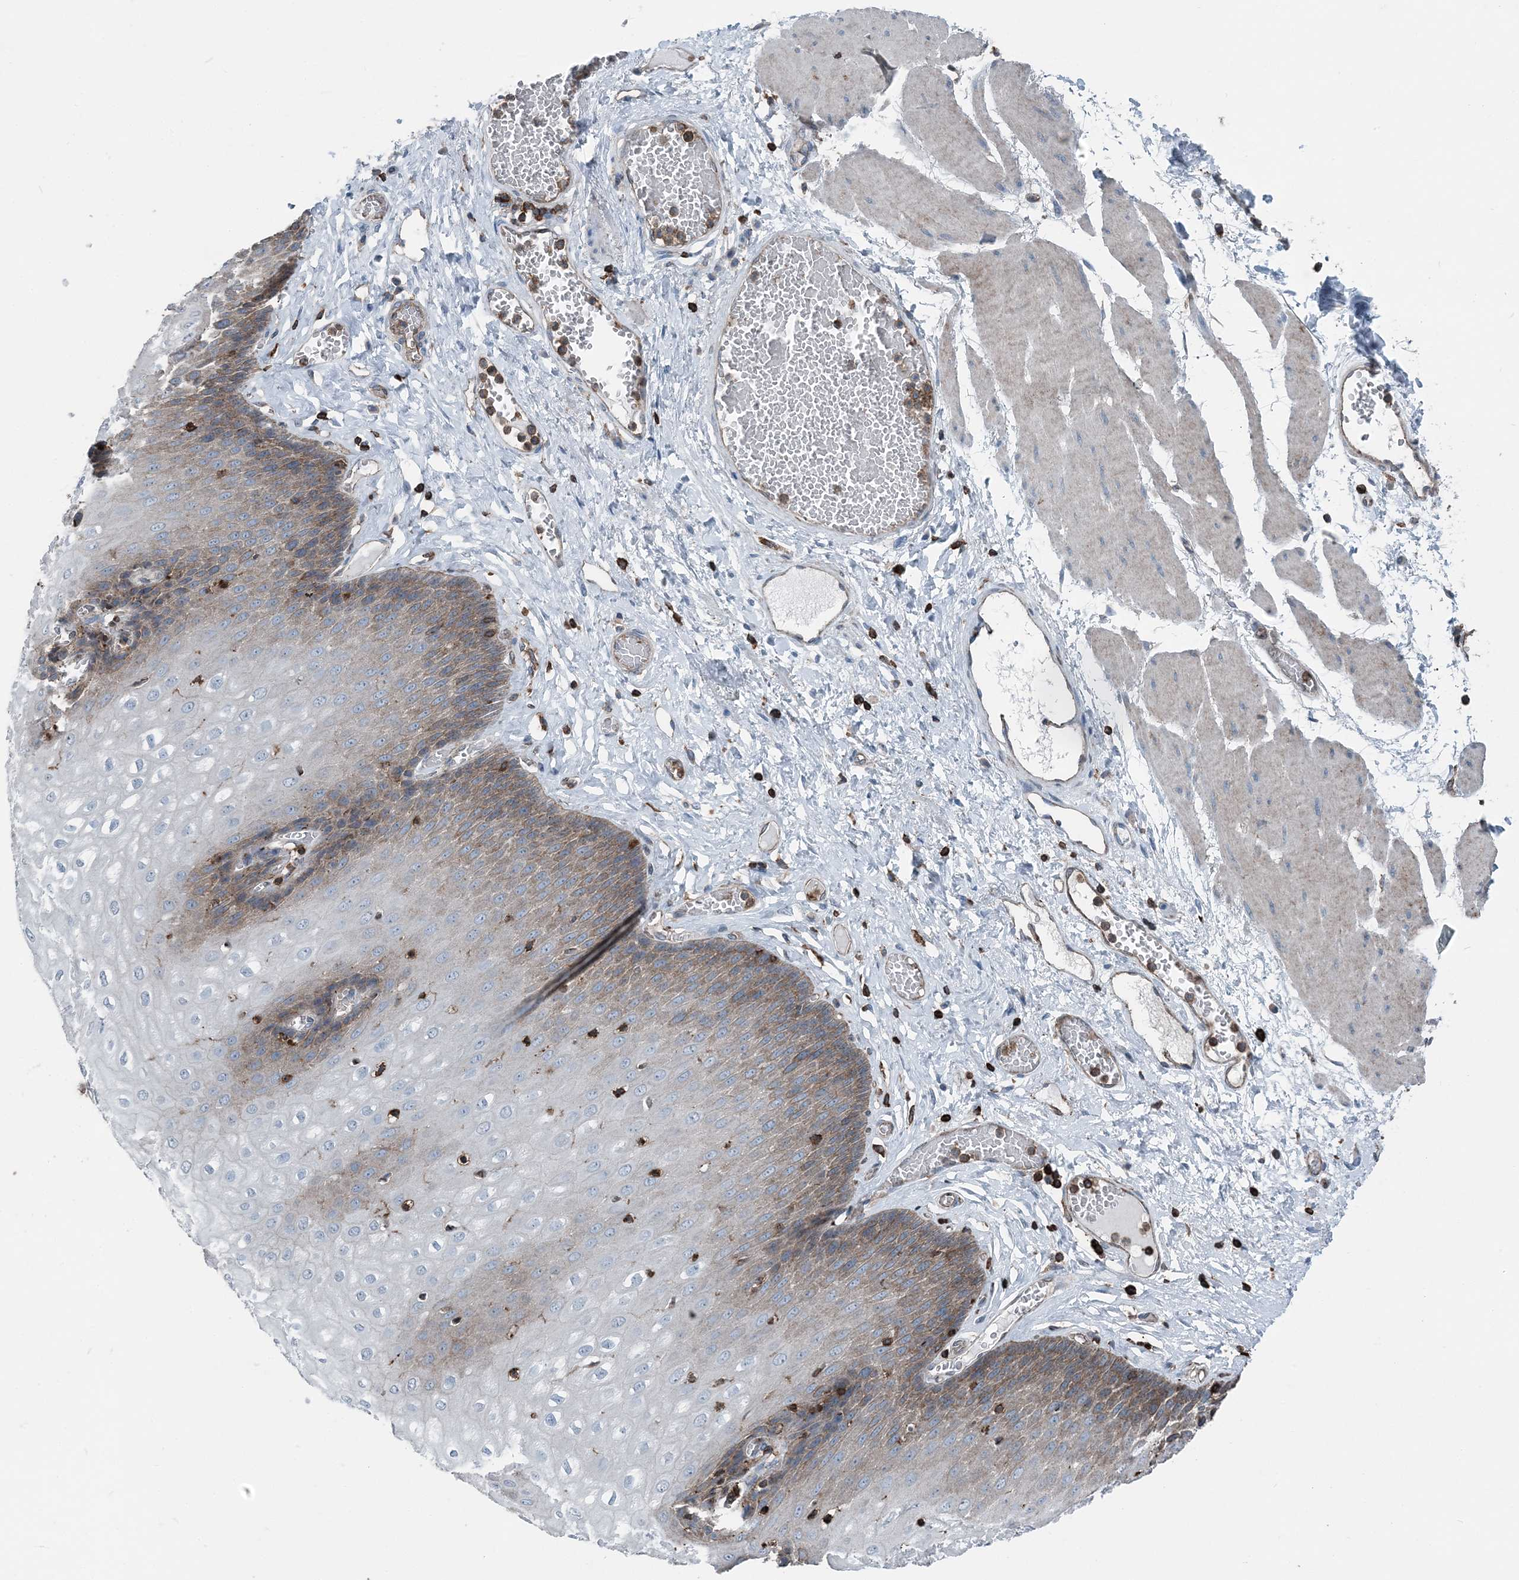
{"staining": {"intensity": "moderate", "quantity": "25%-75%", "location": "cytoplasmic/membranous"}, "tissue": "esophagus", "cell_type": "Squamous epithelial cells", "image_type": "normal", "snomed": [{"axis": "morphology", "description": "Normal tissue, NOS"}, {"axis": "topography", "description": "Esophagus"}], "caption": "Squamous epithelial cells display medium levels of moderate cytoplasmic/membranous staining in approximately 25%-75% of cells in unremarkable human esophagus.", "gene": "CFL1", "patient": {"sex": "male", "age": 60}}